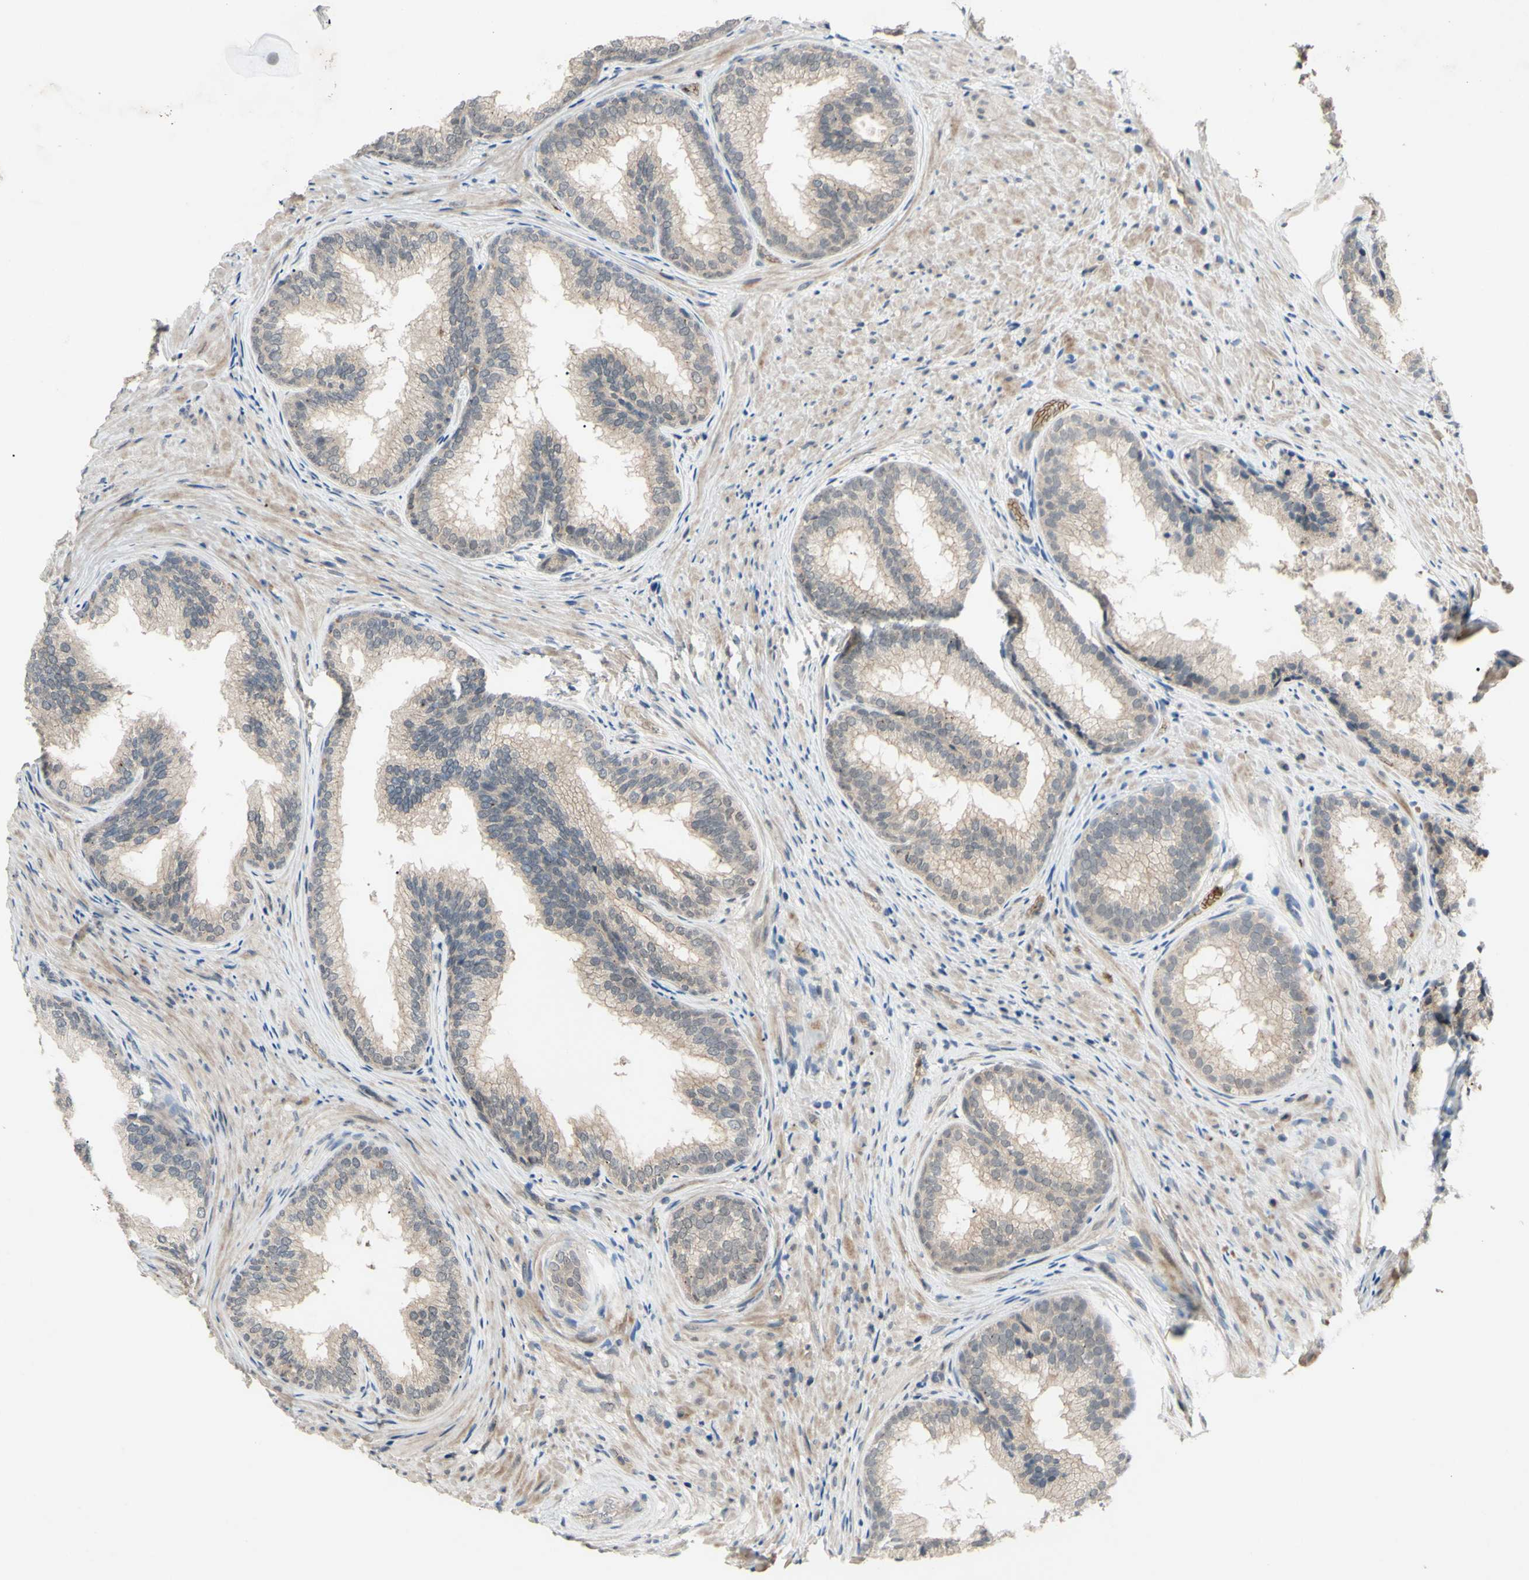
{"staining": {"intensity": "weak", "quantity": "25%-75%", "location": "cytoplasmic/membranous"}, "tissue": "prostate", "cell_type": "Glandular cells", "image_type": "normal", "snomed": [{"axis": "morphology", "description": "Normal tissue, NOS"}, {"axis": "topography", "description": "Prostate"}], "caption": "IHC (DAB (3,3'-diaminobenzidine)) staining of unremarkable prostate displays weak cytoplasmic/membranous protein positivity in approximately 25%-75% of glandular cells.", "gene": "ALK", "patient": {"sex": "male", "age": 76}}